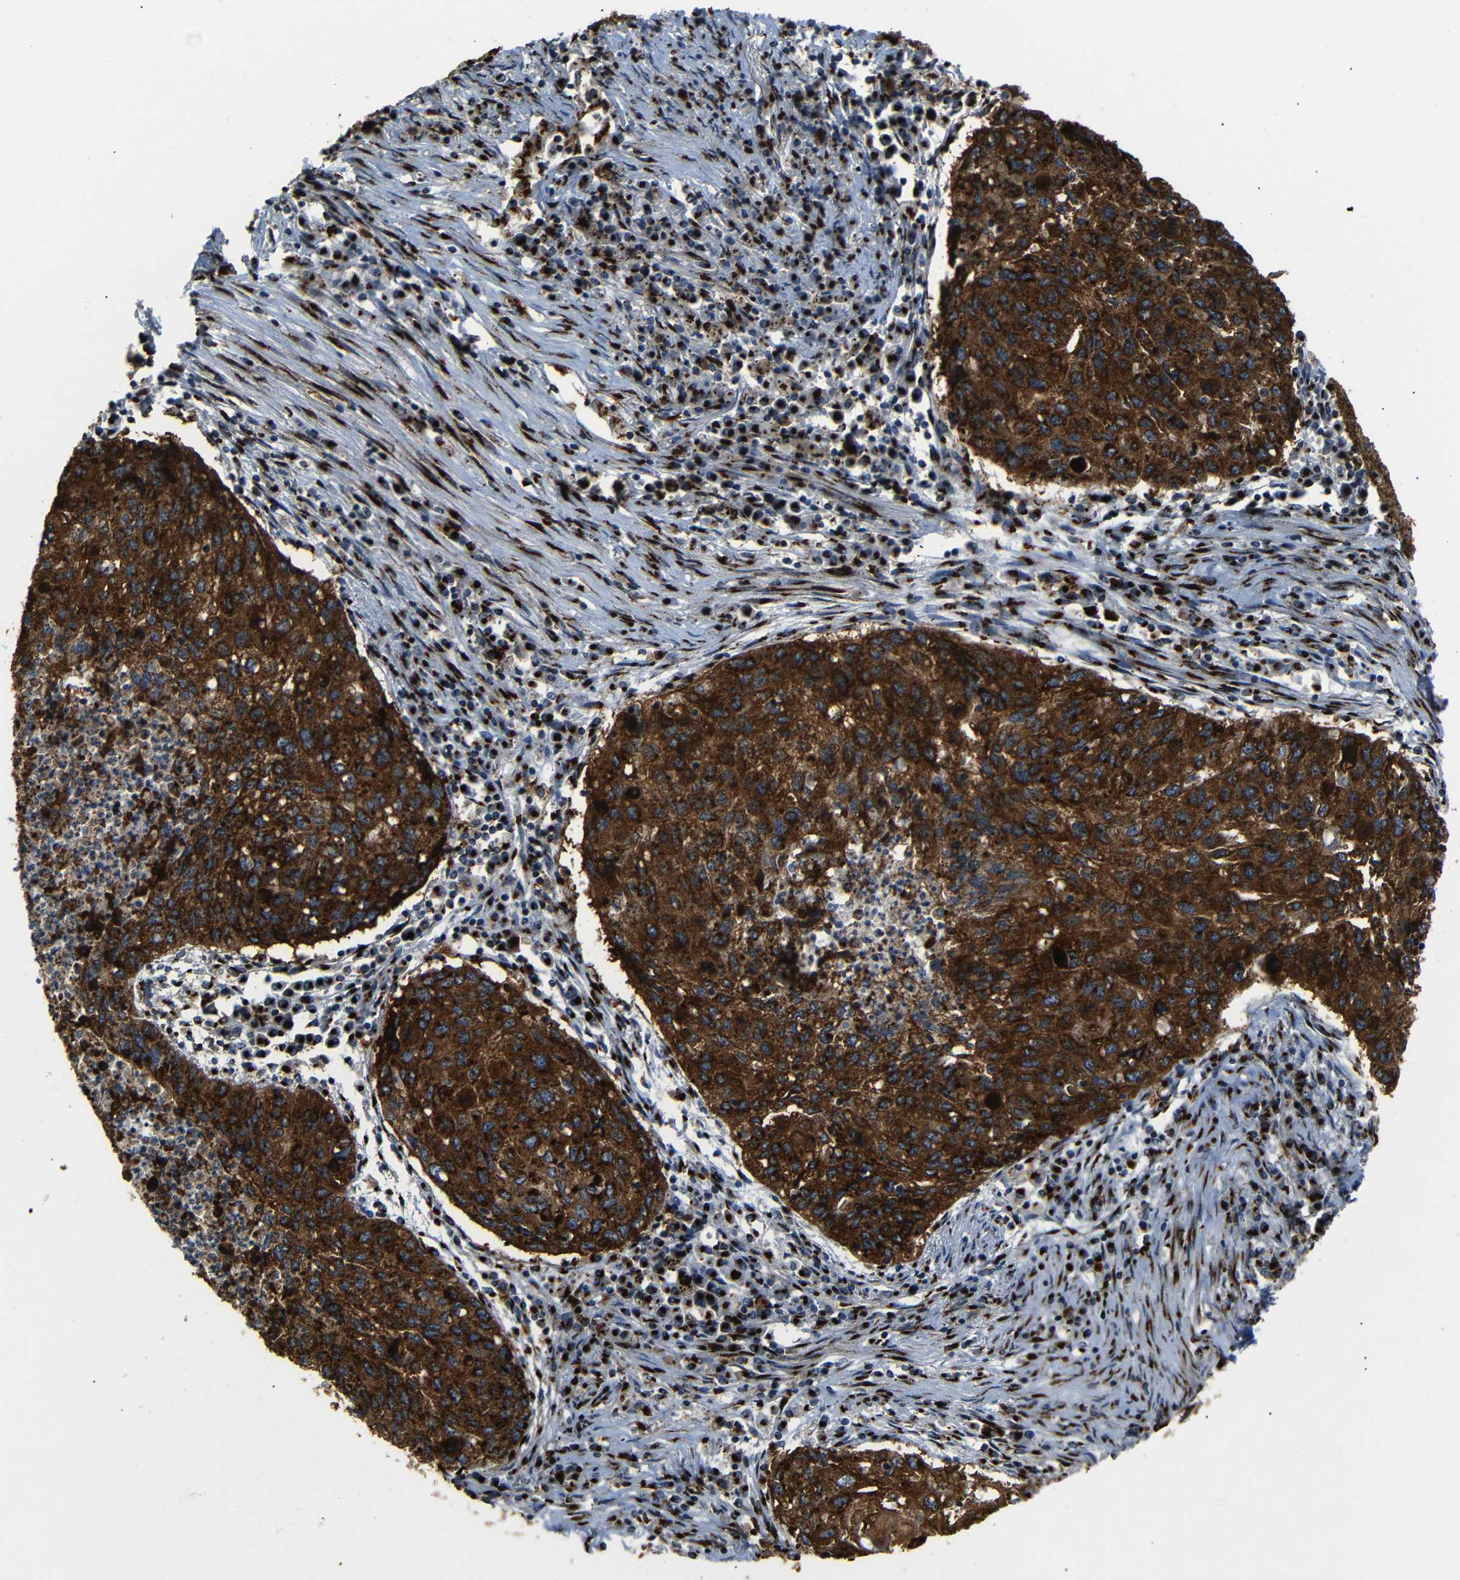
{"staining": {"intensity": "strong", "quantity": ">75%", "location": "cytoplasmic/membranous"}, "tissue": "lung cancer", "cell_type": "Tumor cells", "image_type": "cancer", "snomed": [{"axis": "morphology", "description": "Squamous cell carcinoma, NOS"}, {"axis": "topography", "description": "Lung"}], "caption": "Immunohistochemistry (IHC) (DAB) staining of human squamous cell carcinoma (lung) shows strong cytoplasmic/membranous protein staining in about >75% of tumor cells. (DAB (3,3'-diaminobenzidine) IHC with brightfield microscopy, high magnification).", "gene": "TGOLN2", "patient": {"sex": "female", "age": 63}}